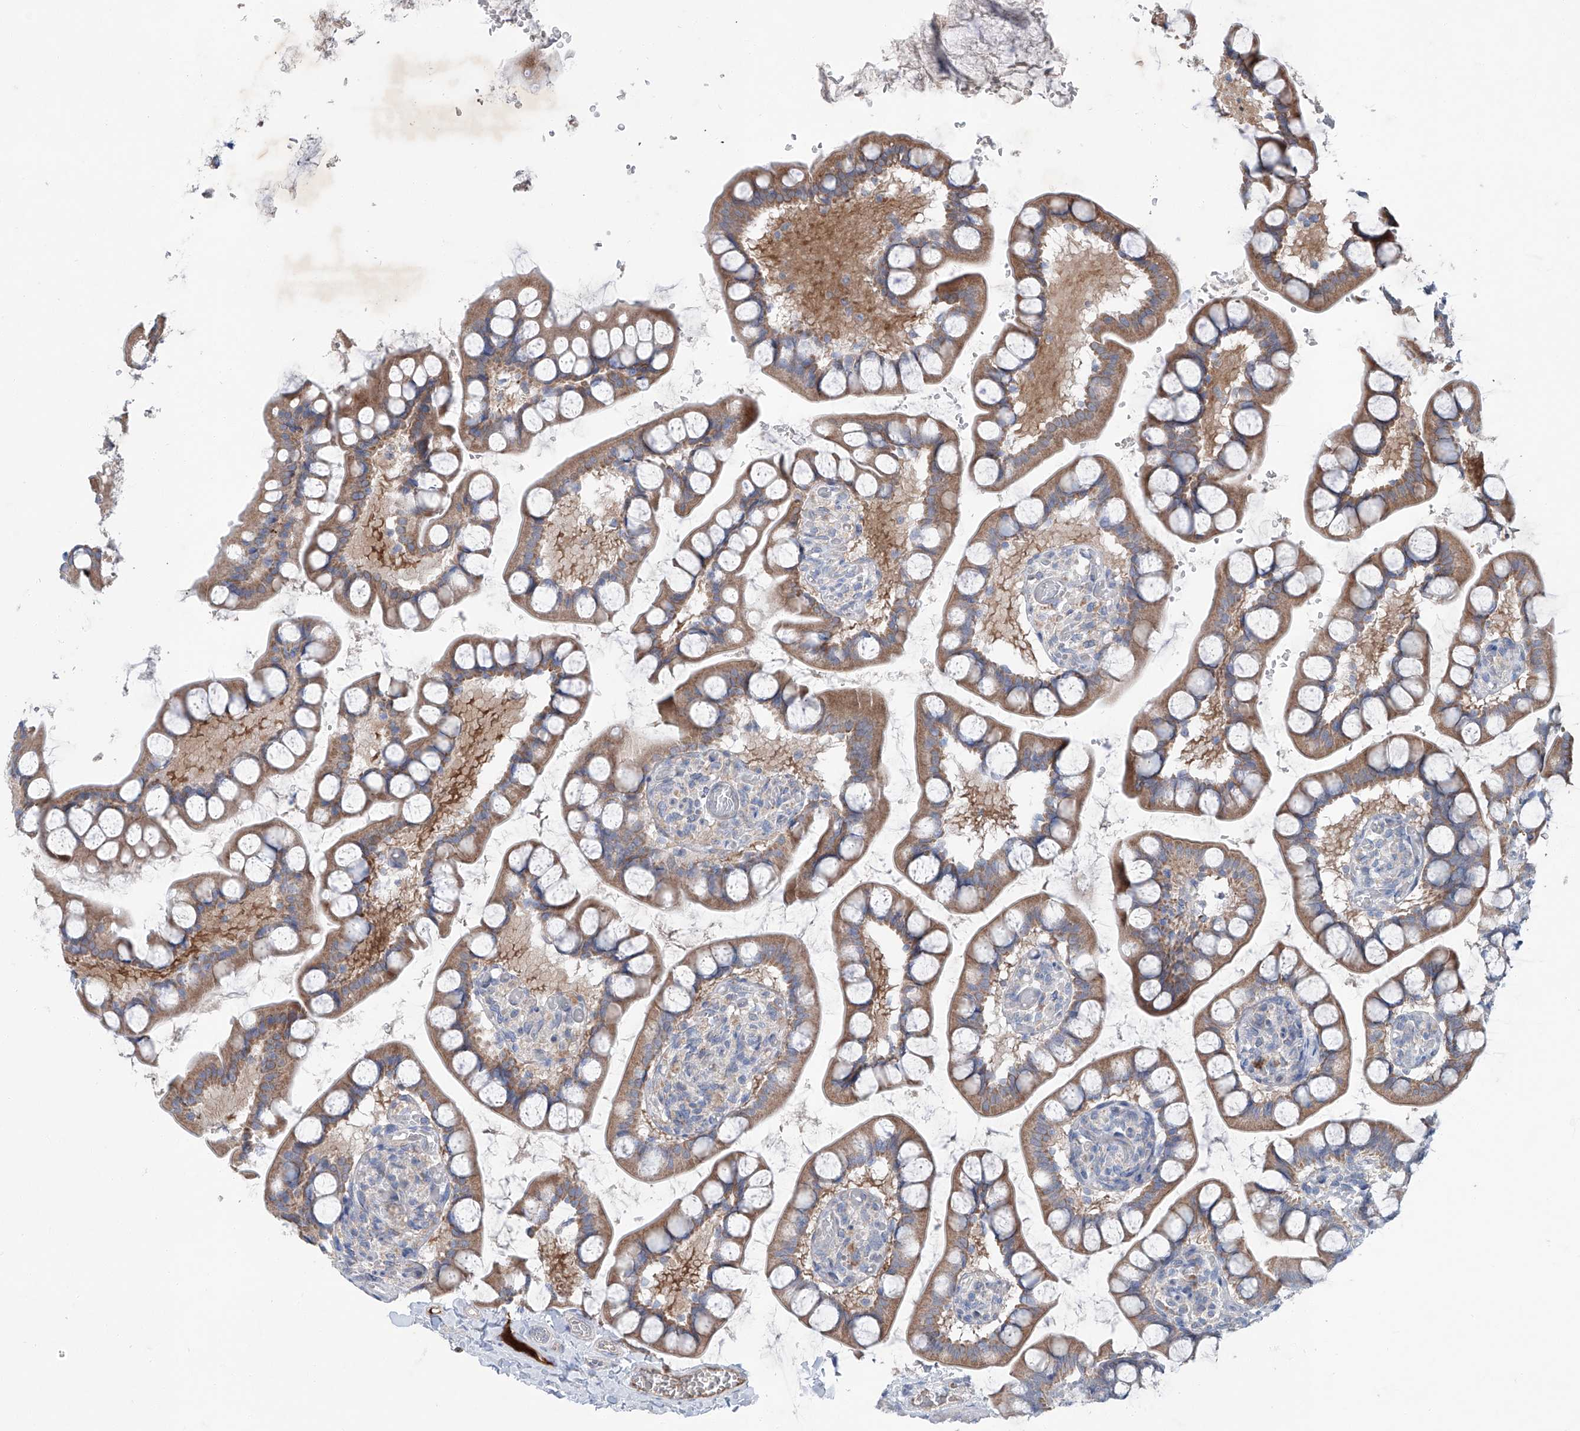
{"staining": {"intensity": "moderate", "quantity": ">75%", "location": "cytoplasmic/membranous"}, "tissue": "small intestine", "cell_type": "Glandular cells", "image_type": "normal", "snomed": [{"axis": "morphology", "description": "Normal tissue, NOS"}, {"axis": "topography", "description": "Small intestine"}], "caption": "Immunohistochemical staining of normal human small intestine reveals moderate cytoplasmic/membranous protein positivity in about >75% of glandular cells.", "gene": "SIX4", "patient": {"sex": "male", "age": 52}}